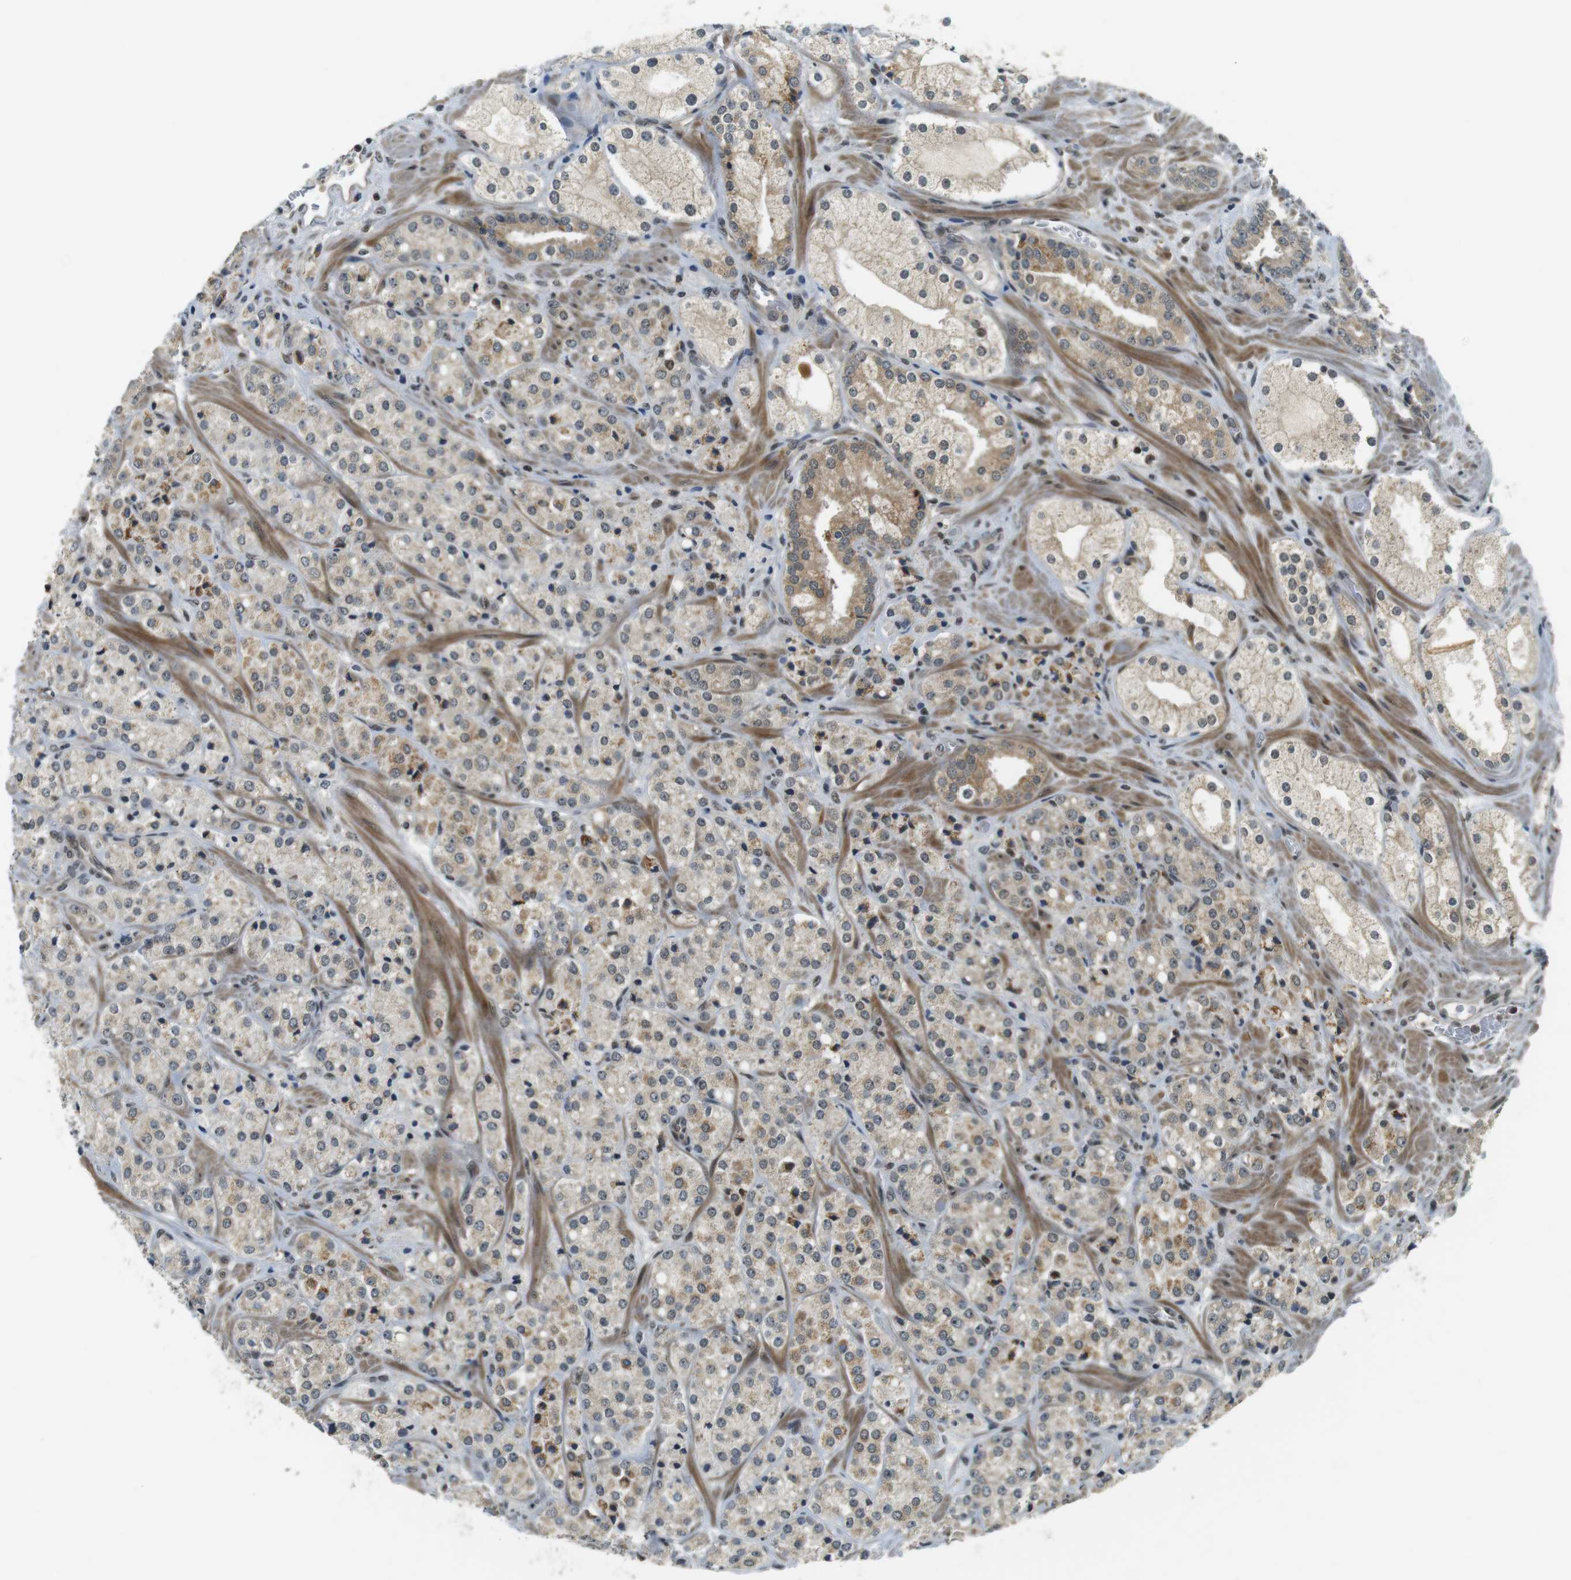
{"staining": {"intensity": "weak", "quantity": "25%-75%", "location": "cytoplasmic/membranous"}, "tissue": "prostate cancer", "cell_type": "Tumor cells", "image_type": "cancer", "snomed": [{"axis": "morphology", "description": "Adenocarcinoma, High grade"}, {"axis": "topography", "description": "Prostate"}], "caption": "High-grade adenocarcinoma (prostate) stained with a brown dye demonstrates weak cytoplasmic/membranous positive expression in approximately 25%-75% of tumor cells.", "gene": "BRD4", "patient": {"sex": "male", "age": 64}}